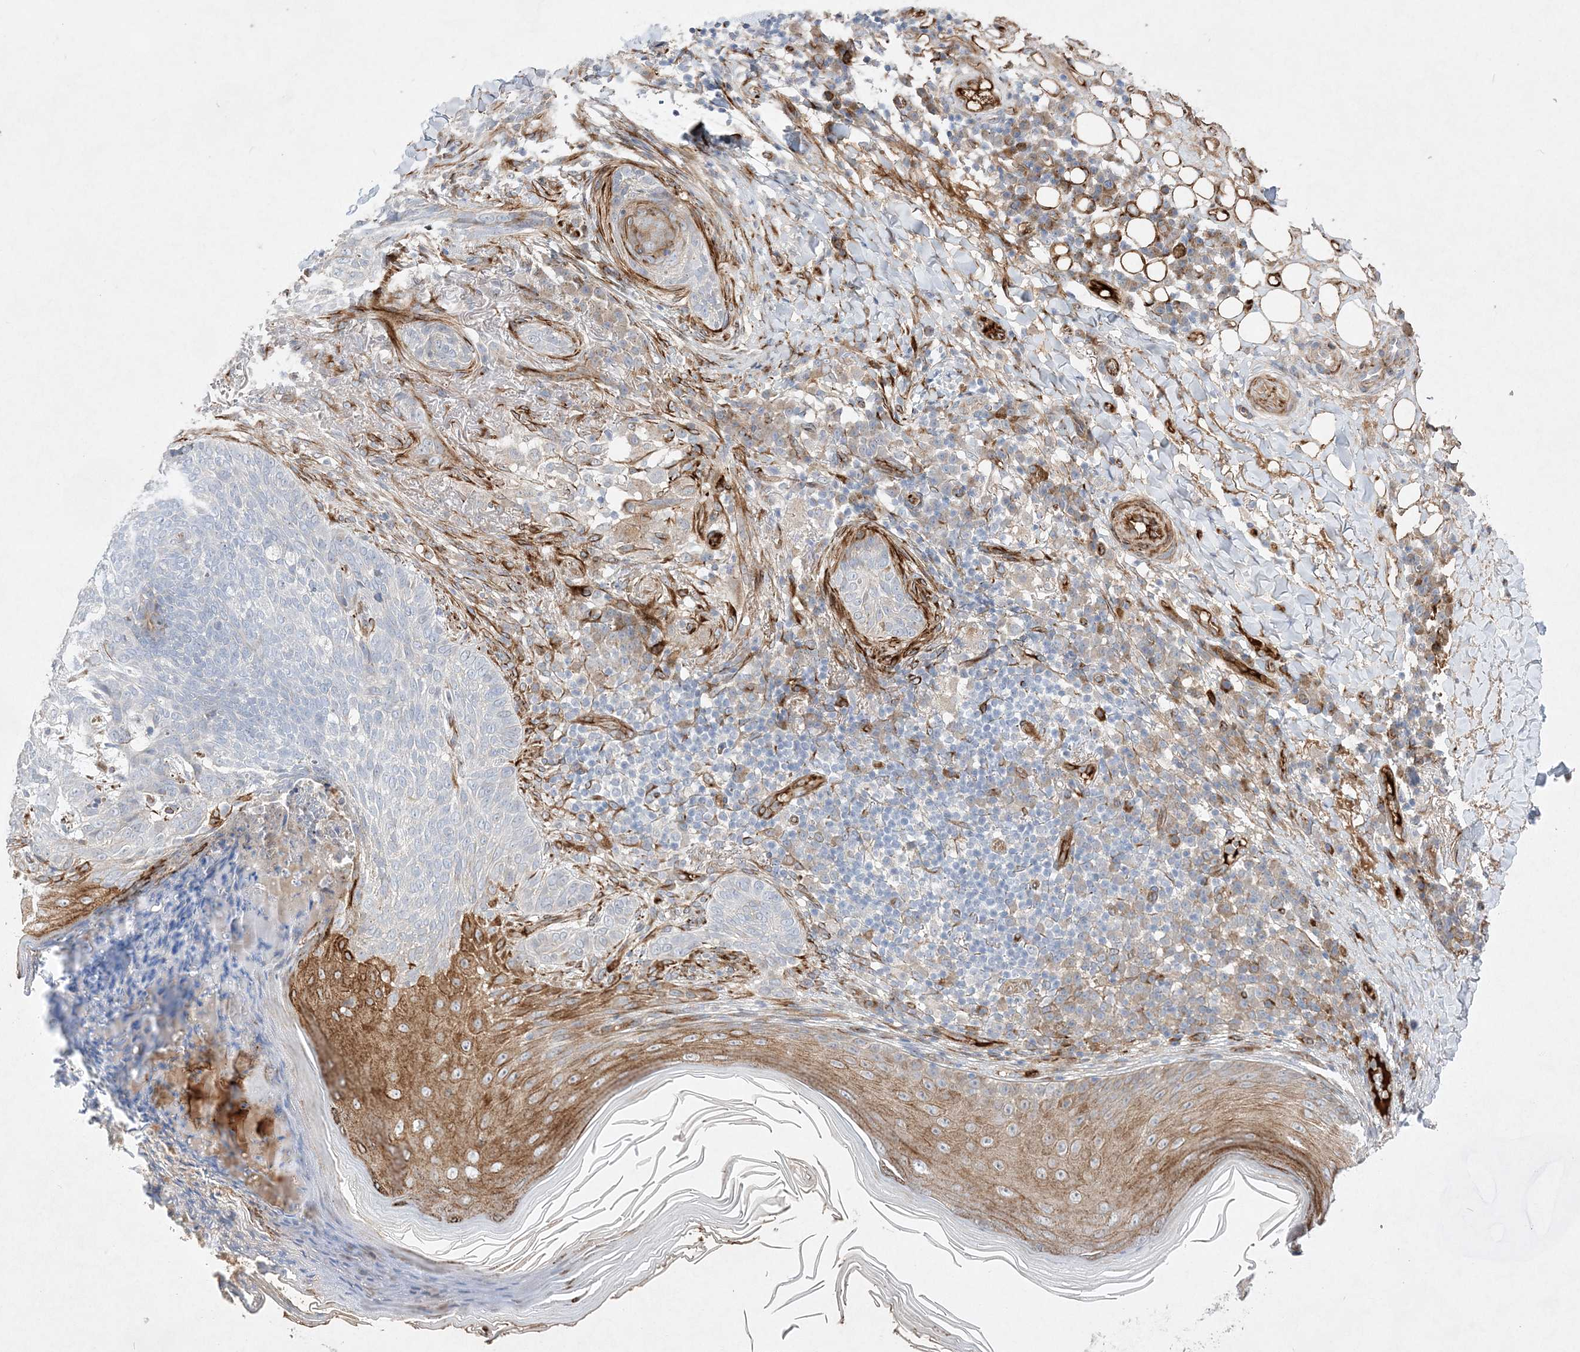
{"staining": {"intensity": "negative", "quantity": "none", "location": "none"}, "tissue": "skin cancer", "cell_type": "Tumor cells", "image_type": "cancer", "snomed": [{"axis": "morphology", "description": "Basal cell carcinoma"}, {"axis": "topography", "description": "Skin"}], "caption": "DAB (3,3'-diaminobenzidine) immunohistochemical staining of human skin cancer shows no significant expression in tumor cells.", "gene": "TMEM132B", "patient": {"sex": "male", "age": 85}}